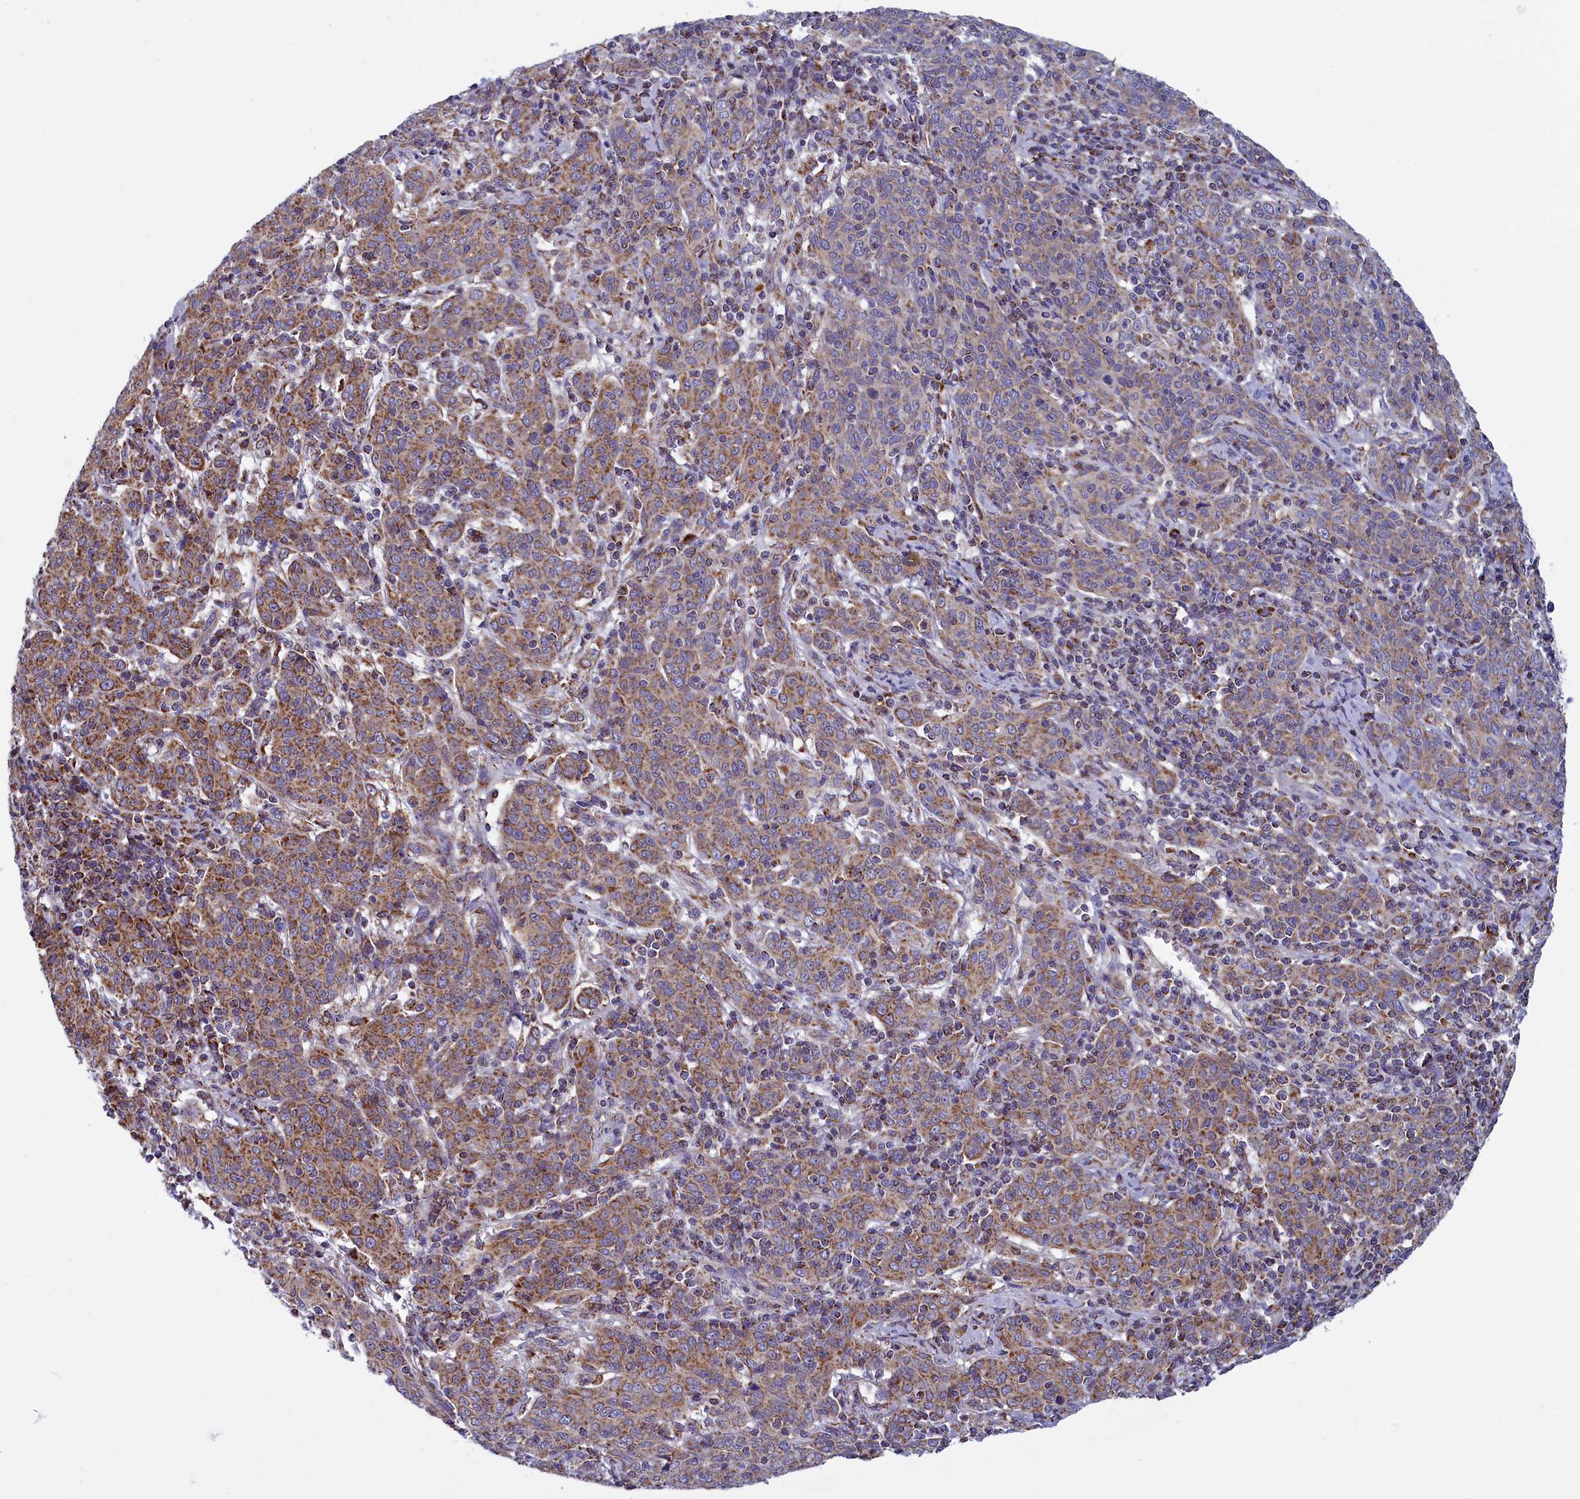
{"staining": {"intensity": "moderate", "quantity": "25%-75%", "location": "cytoplasmic/membranous"}, "tissue": "cervical cancer", "cell_type": "Tumor cells", "image_type": "cancer", "snomed": [{"axis": "morphology", "description": "Squamous cell carcinoma, NOS"}, {"axis": "topography", "description": "Cervix"}], "caption": "DAB (3,3'-diaminobenzidine) immunohistochemical staining of human cervical cancer (squamous cell carcinoma) exhibits moderate cytoplasmic/membranous protein expression in about 25%-75% of tumor cells.", "gene": "IFT122", "patient": {"sex": "female", "age": 67}}